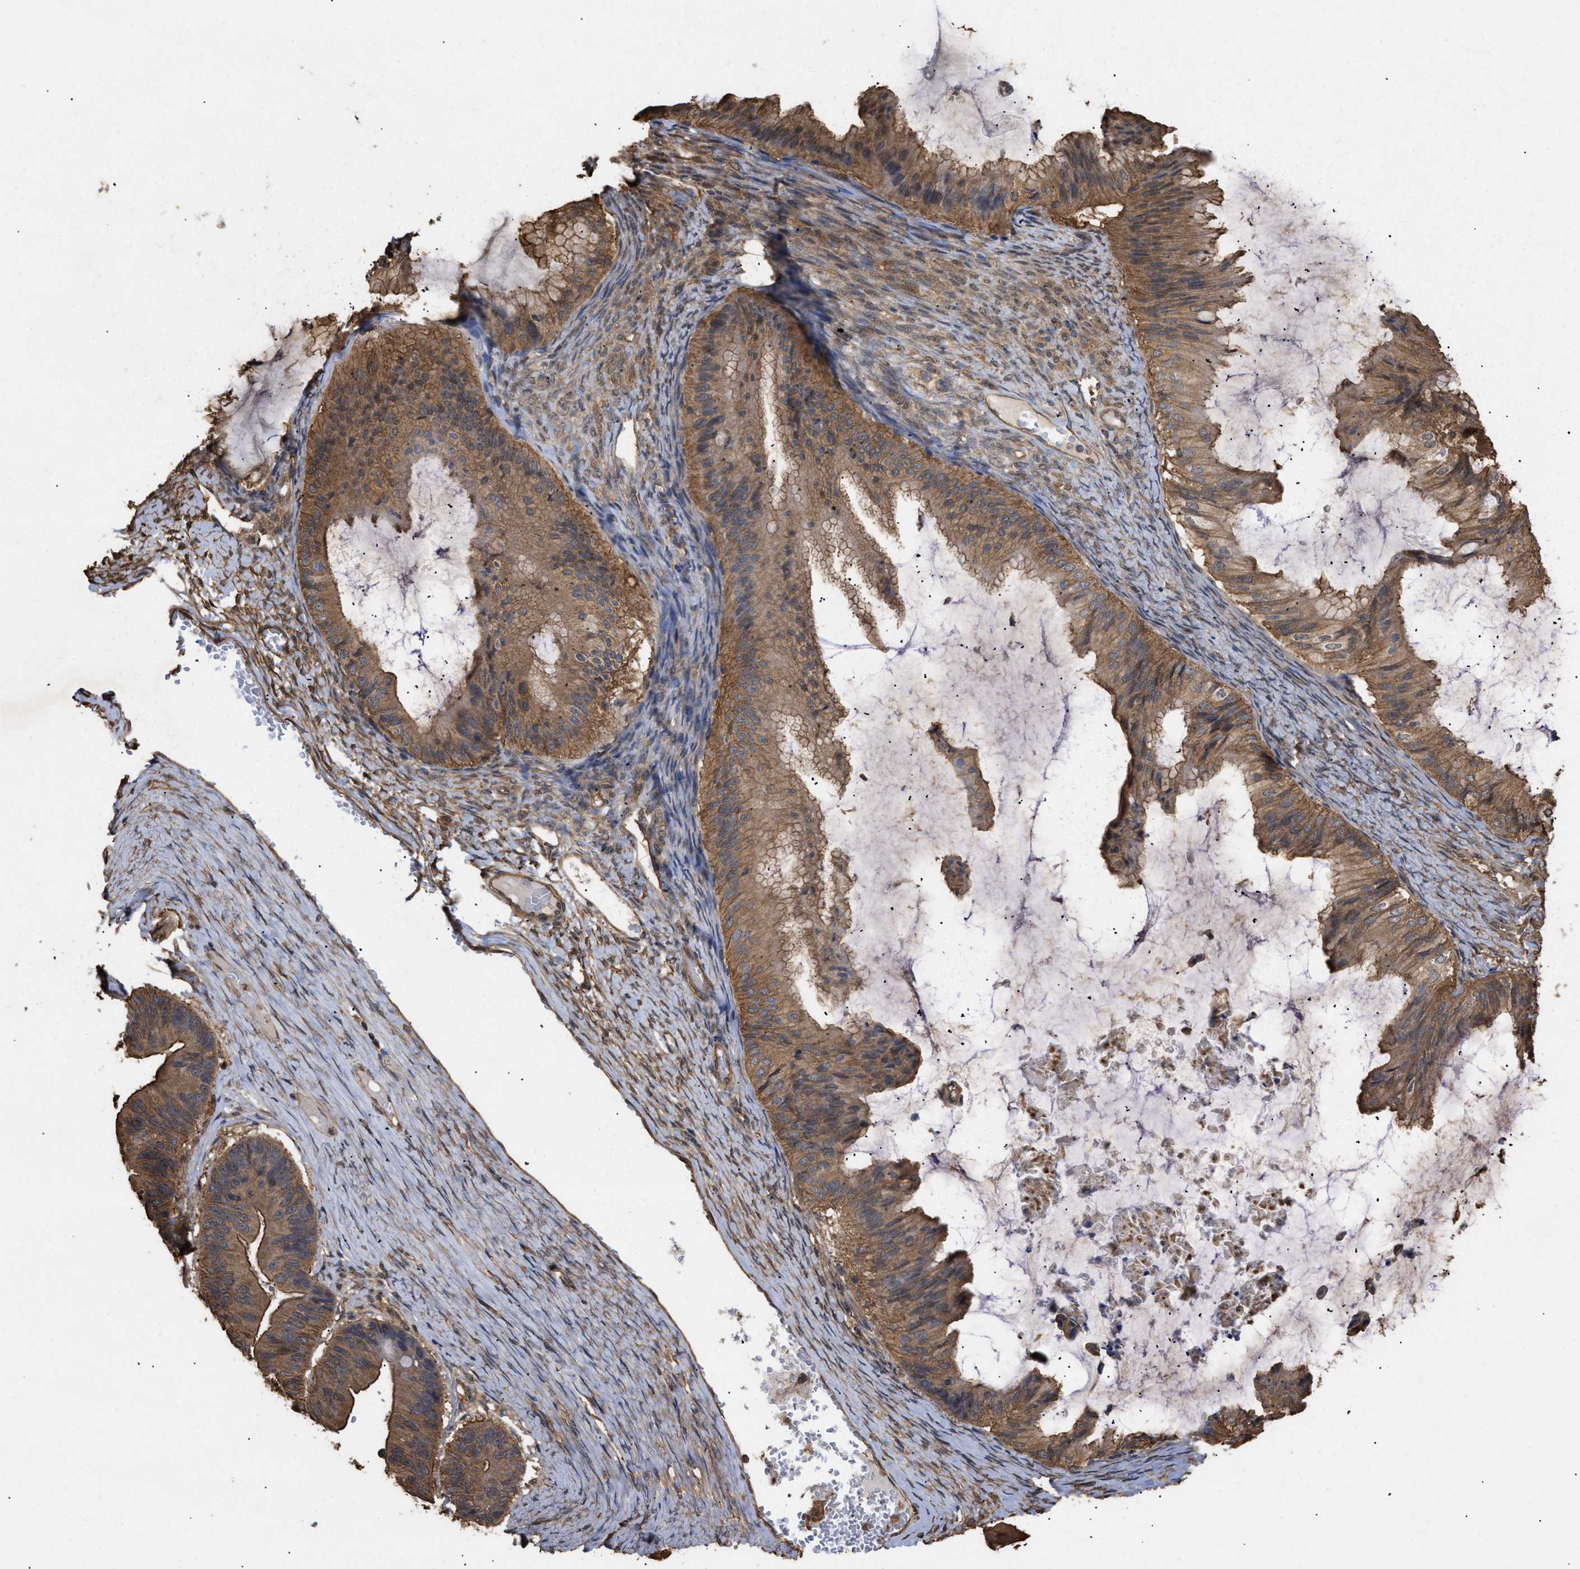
{"staining": {"intensity": "moderate", "quantity": ">75%", "location": "cytoplasmic/membranous"}, "tissue": "ovarian cancer", "cell_type": "Tumor cells", "image_type": "cancer", "snomed": [{"axis": "morphology", "description": "Cystadenocarcinoma, mucinous, NOS"}, {"axis": "topography", "description": "Ovary"}], "caption": "This is an image of IHC staining of ovarian cancer, which shows moderate positivity in the cytoplasmic/membranous of tumor cells.", "gene": "CALM1", "patient": {"sex": "female", "age": 61}}